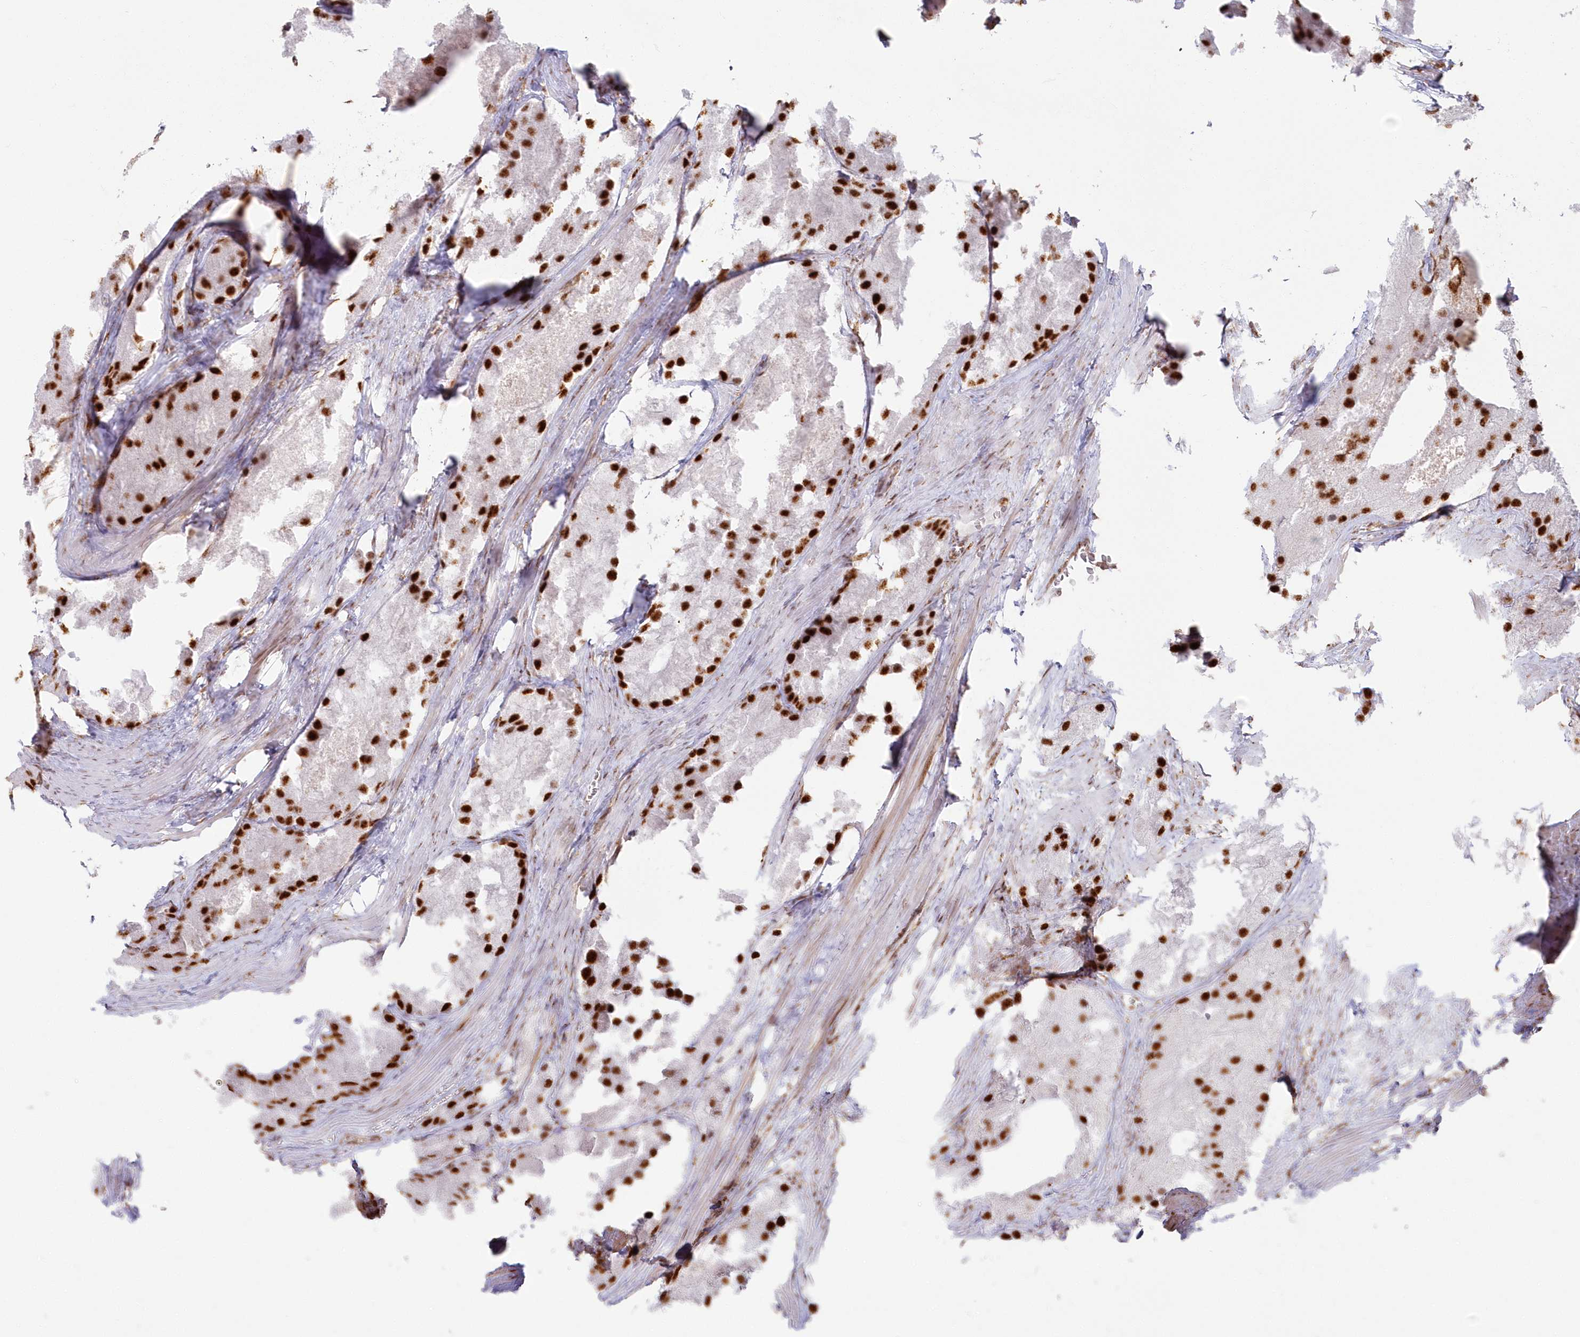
{"staining": {"intensity": "strong", "quantity": ">75%", "location": "nuclear"}, "tissue": "prostate cancer", "cell_type": "Tumor cells", "image_type": "cancer", "snomed": [{"axis": "morphology", "description": "Adenocarcinoma, Low grade"}, {"axis": "topography", "description": "Prostate"}], "caption": "The micrograph demonstrates a brown stain indicating the presence of a protein in the nuclear of tumor cells in prostate cancer (low-grade adenocarcinoma).", "gene": "DDX46", "patient": {"sex": "male", "age": 69}}